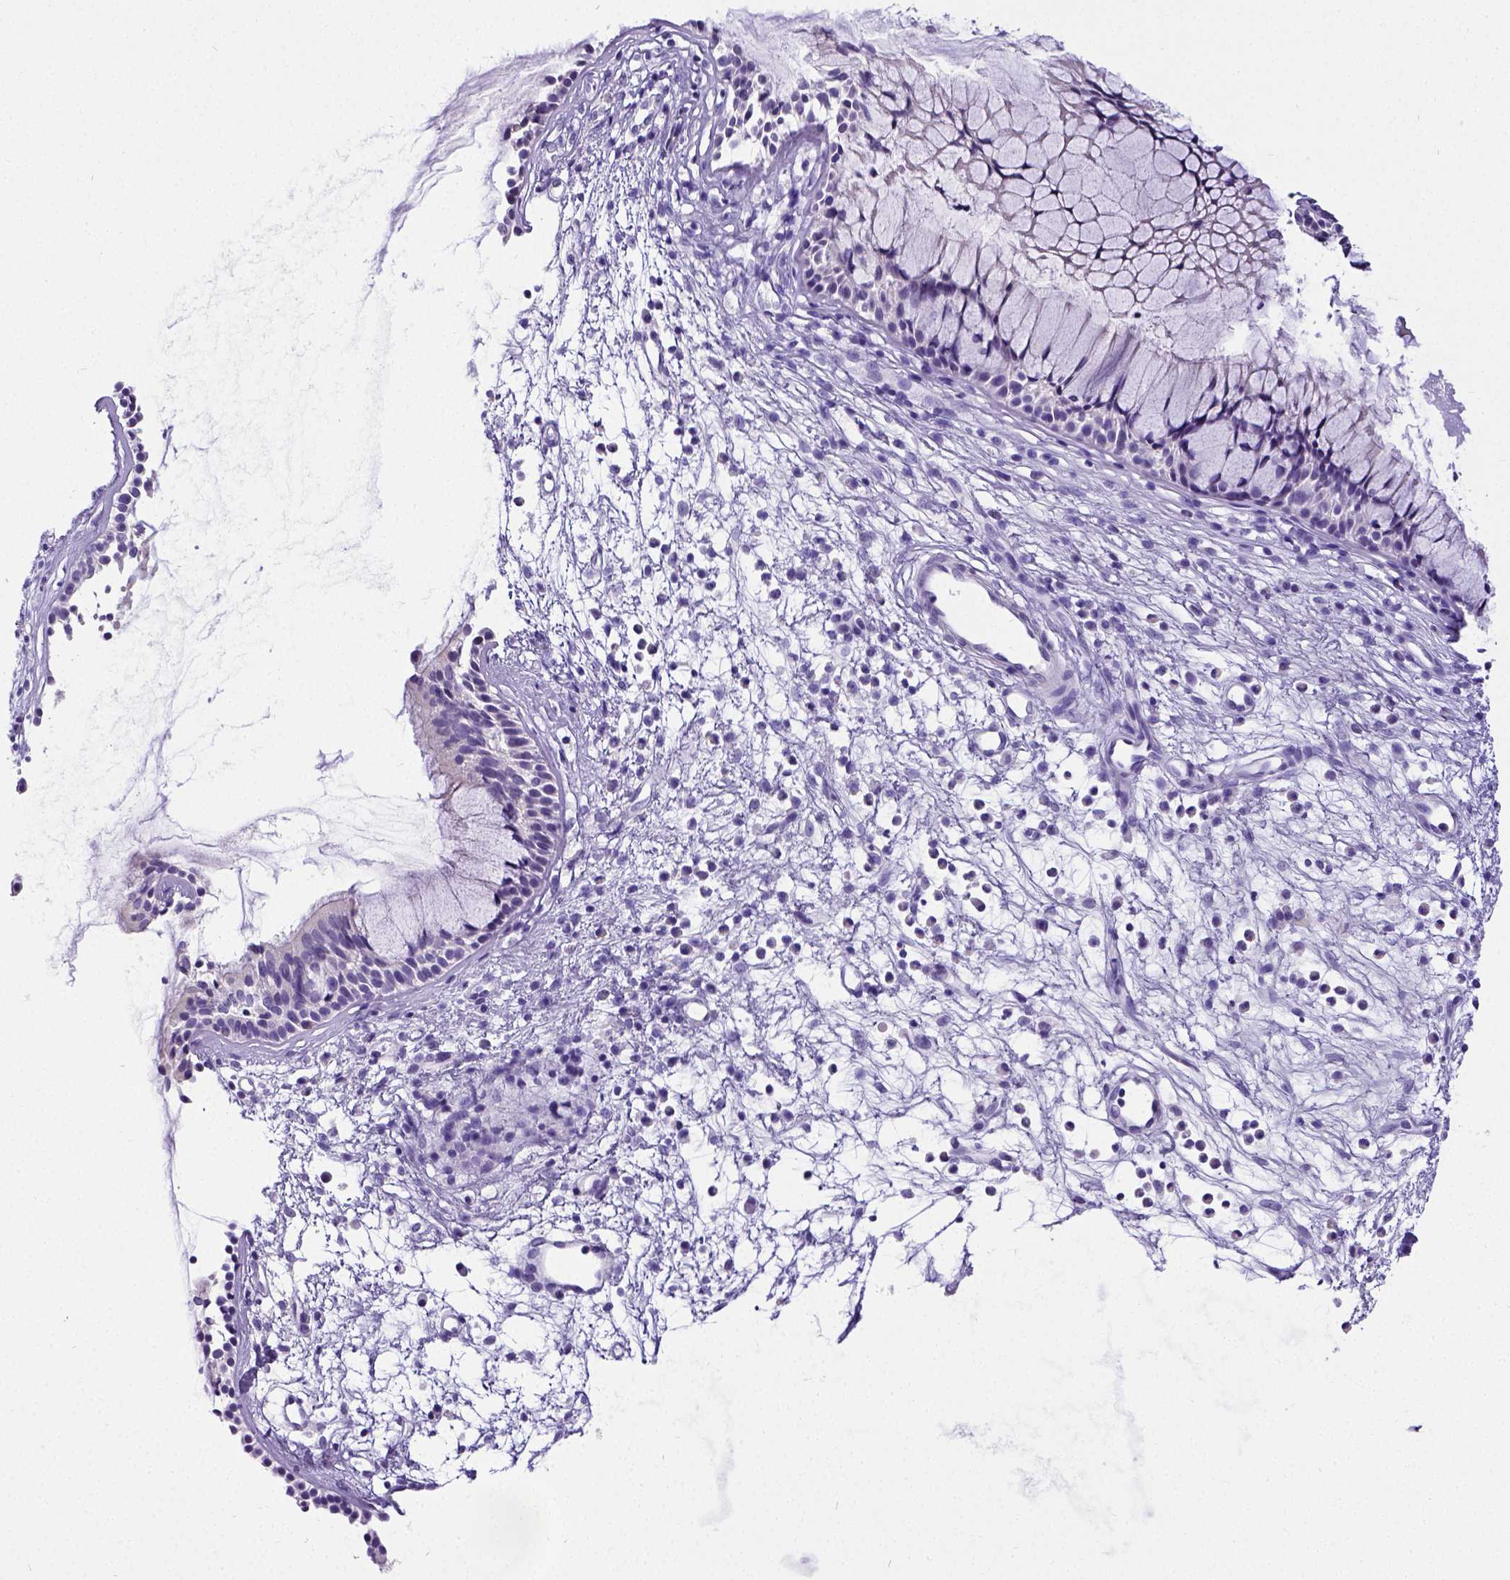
{"staining": {"intensity": "negative", "quantity": "none", "location": "none"}, "tissue": "nasopharynx", "cell_type": "Respiratory epithelial cells", "image_type": "normal", "snomed": [{"axis": "morphology", "description": "Normal tissue, NOS"}, {"axis": "topography", "description": "Nasopharynx"}], "caption": "This is an immunohistochemistry (IHC) micrograph of unremarkable nasopharynx. There is no positivity in respiratory epithelial cells.", "gene": "SATB2", "patient": {"sex": "male", "age": 77}}